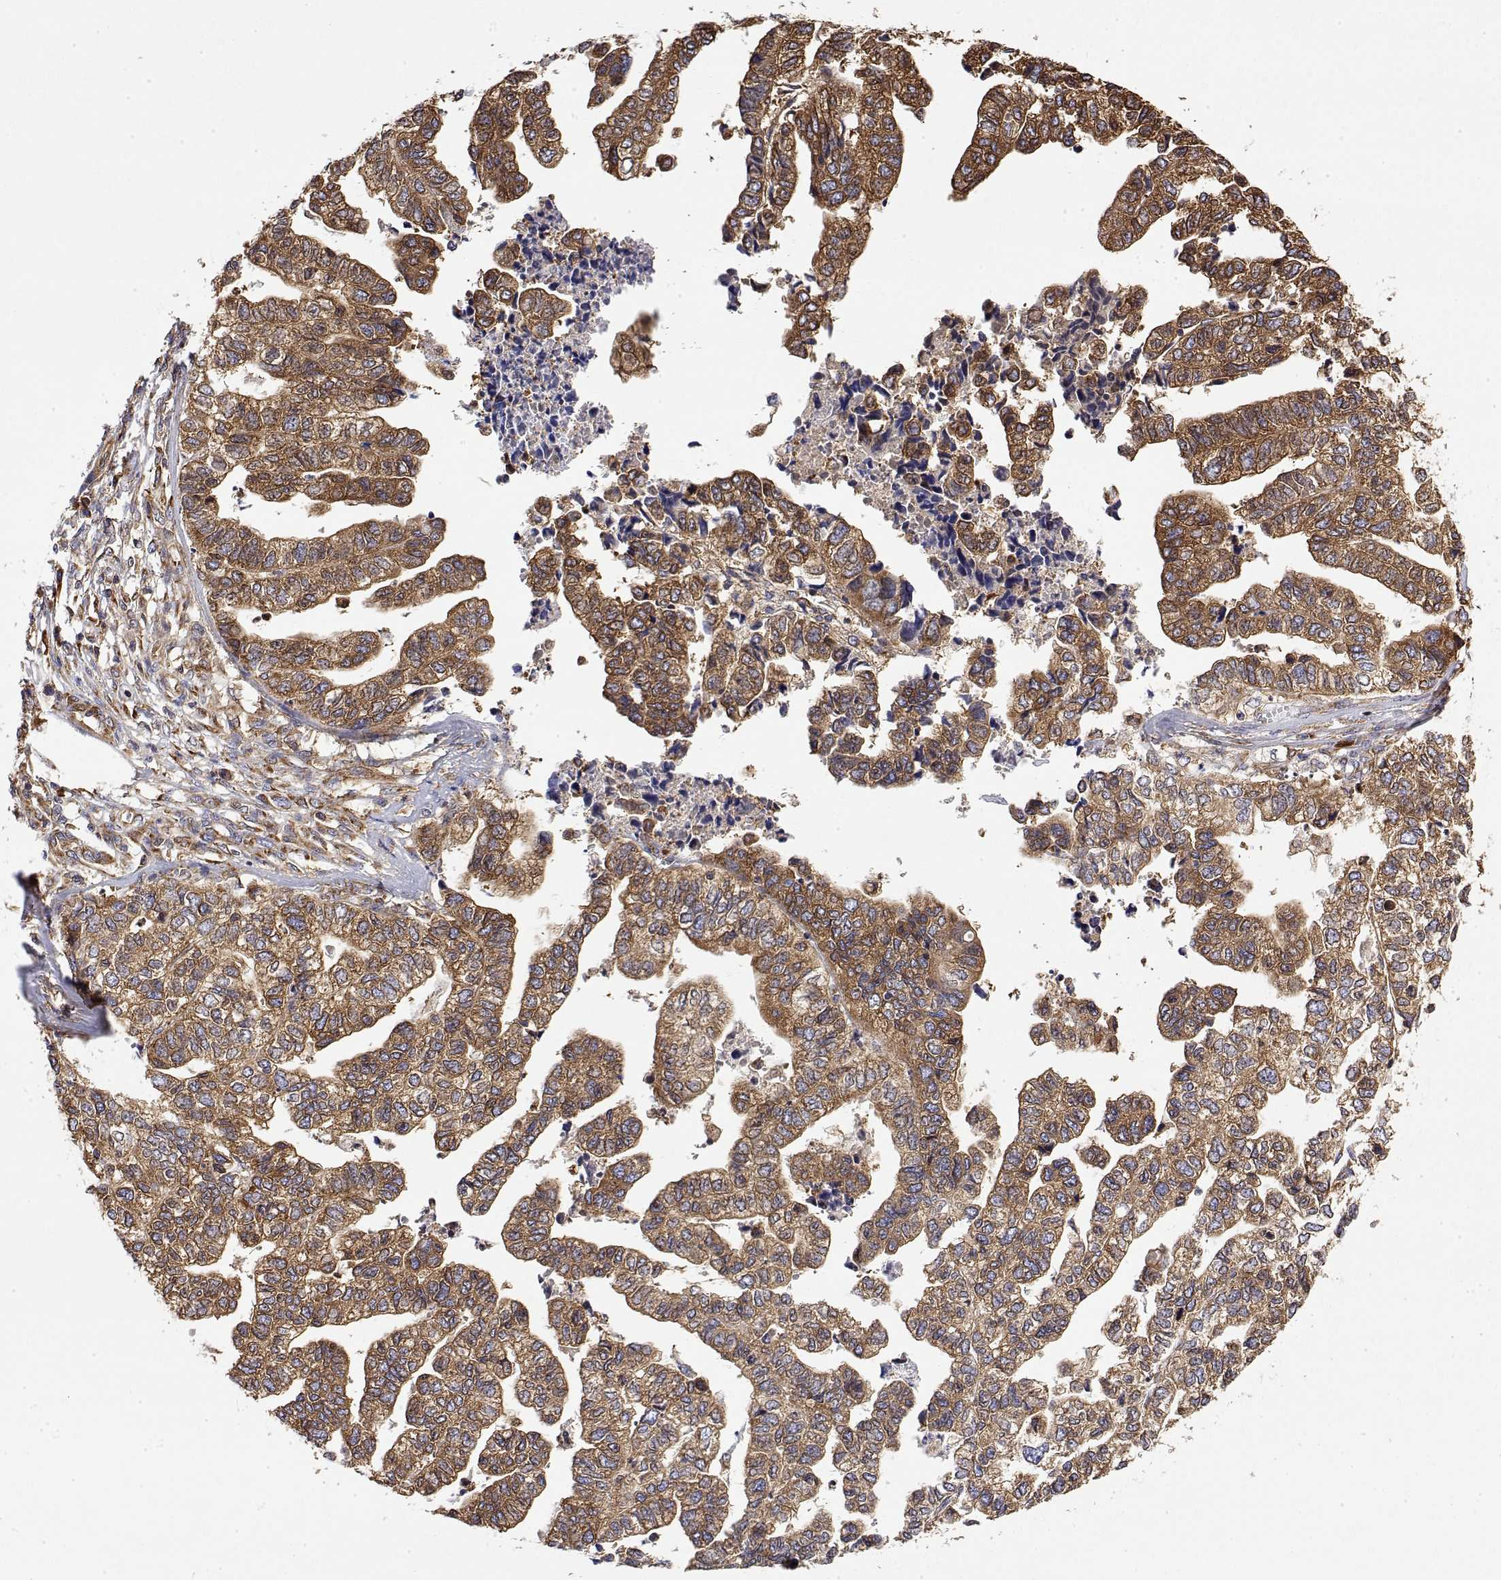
{"staining": {"intensity": "strong", "quantity": ">75%", "location": "cytoplasmic/membranous"}, "tissue": "stomach cancer", "cell_type": "Tumor cells", "image_type": "cancer", "snomed": [{"axis": "morphology", "description": "Adenocarcinoma, NOS"}, {"axis": "topography", "description": "Stomach, upper"}], "caption": "High-magnification brightfield microscopy of adenocarcinoma (stomach) stained with DAB (brown) and counterstained with hematoxylin (blue). tumor cells exhibit strong cytoplasmic/membranous positivity is appreciated in about>75% of cells.", "gene": "EEF1G", "patient": {"sex": "female", "age": 67}}